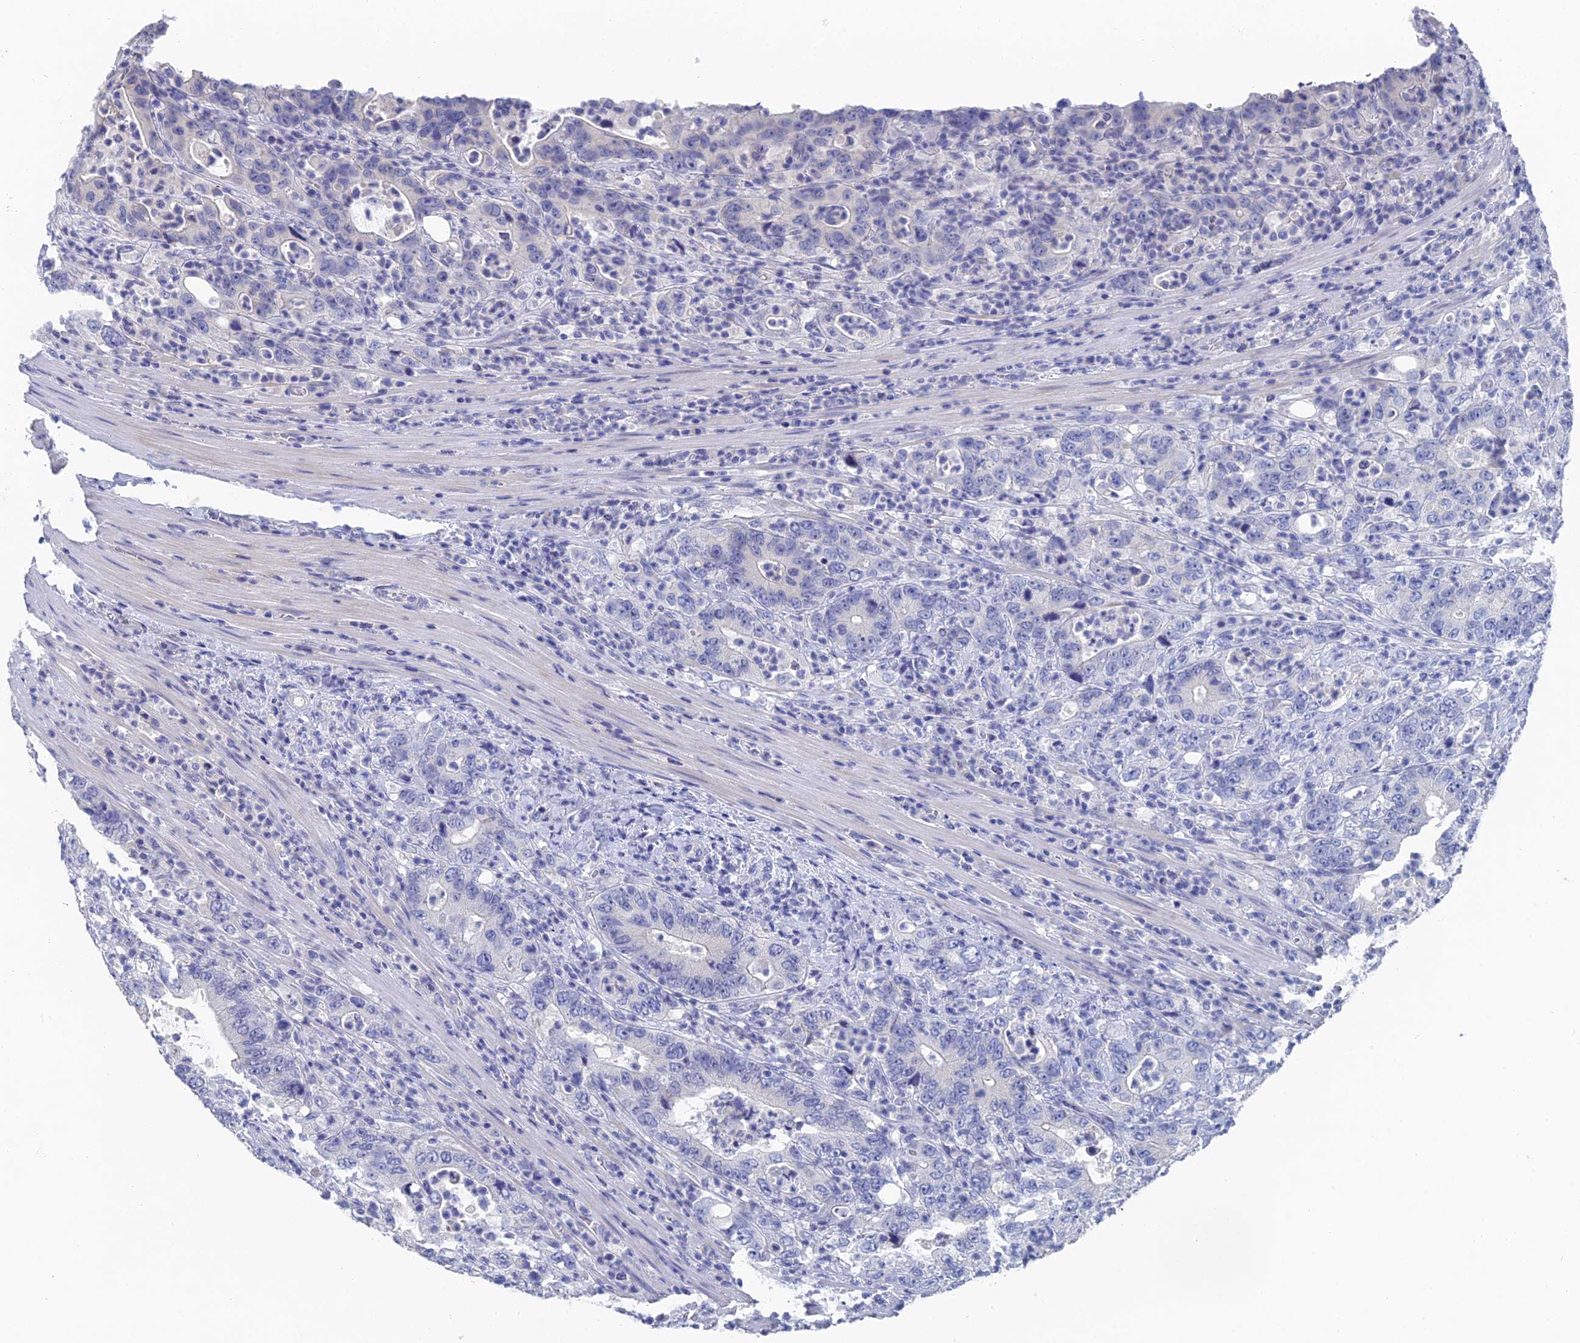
{"staining": {"intensity": "negative", "quantity": "none", "location": "none"}, "tissue": "colorectal cancer", "cell_type": "Tumor cells", "image_type": "cancer", "snomed": [{"axis": "morphology", "description": "Adenocarcinoma, NOS"}, {"axis": "topography", "description": "Colon"}], "caption": "Tumor cells show no significant expression in colorectal cancer.", "gene": "GFAP", "patient": {"sex": "female", "age": 75}}